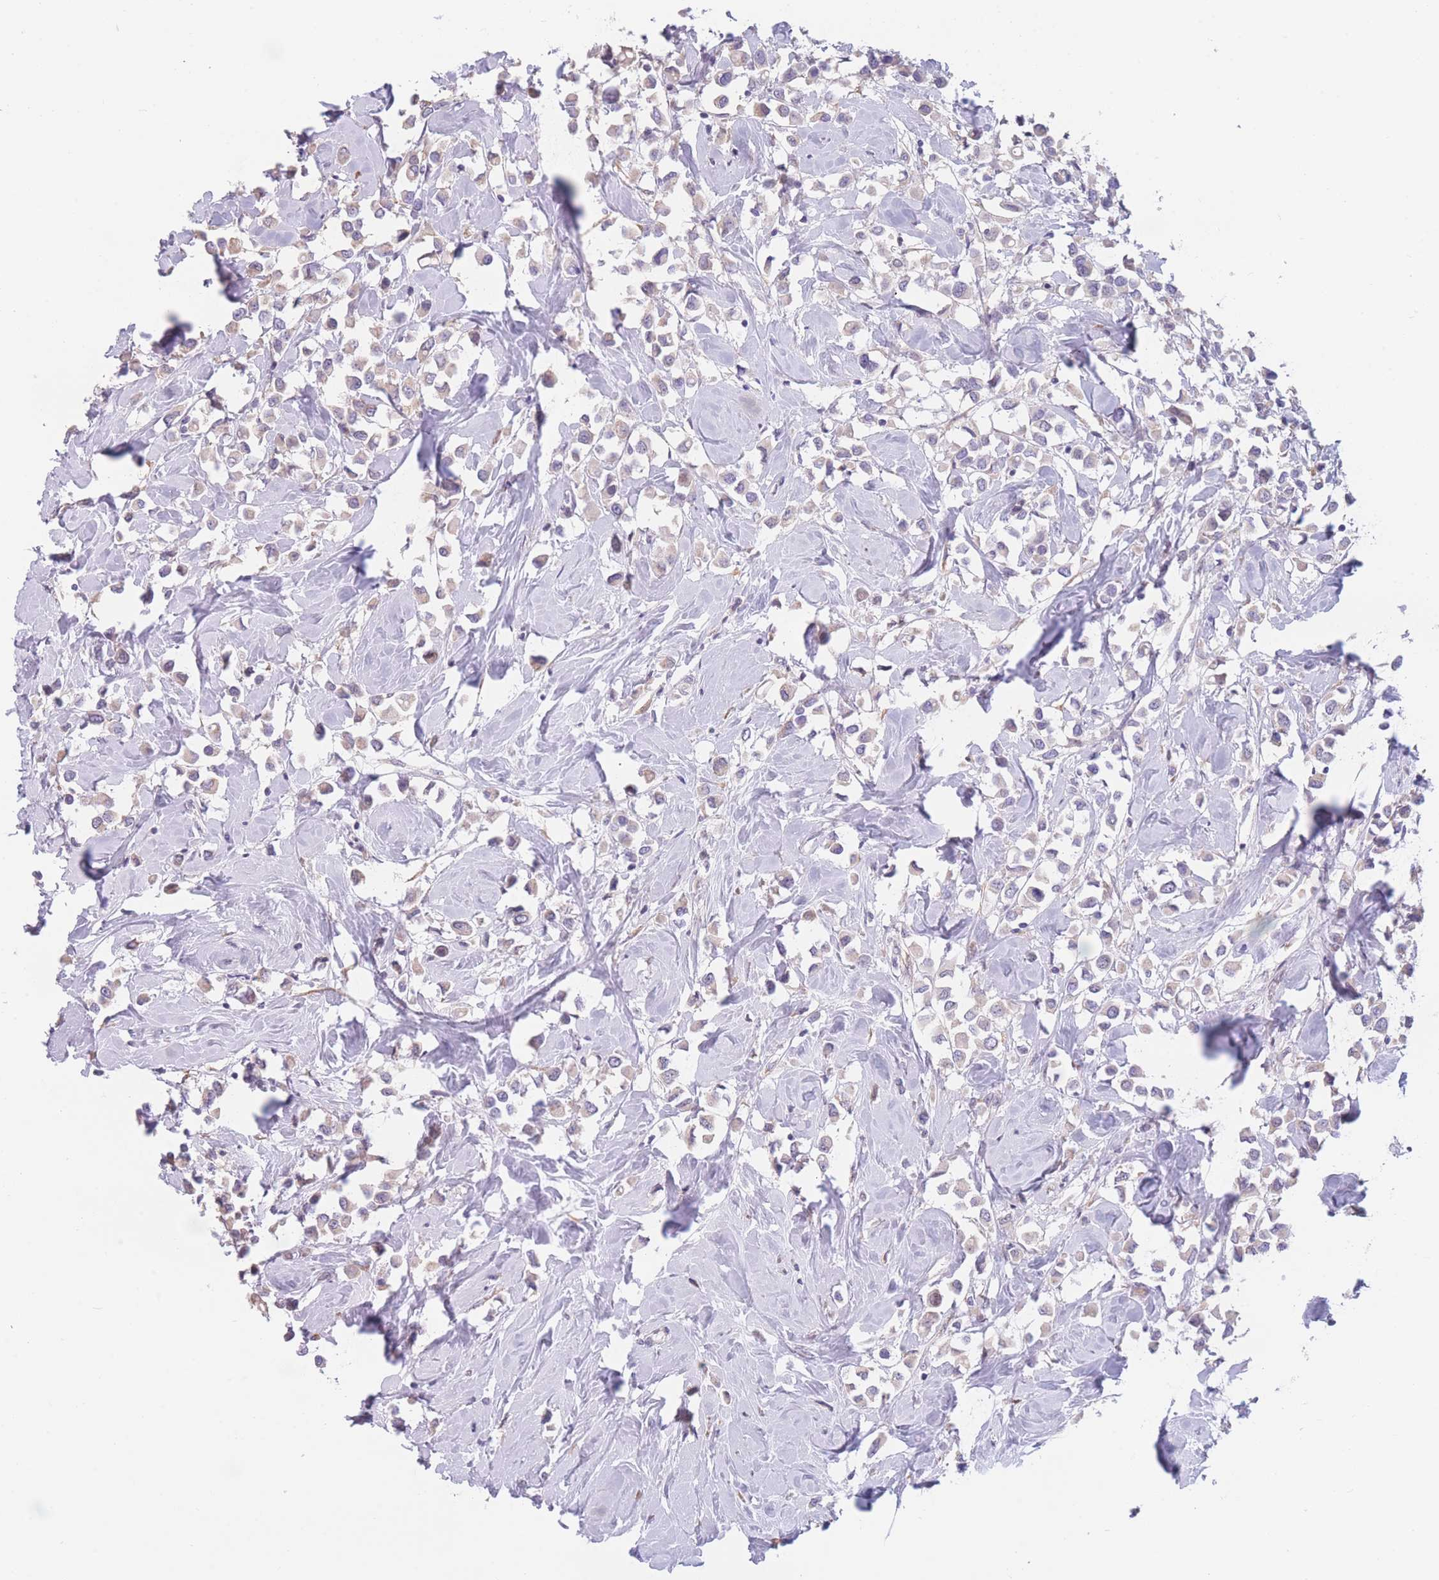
{"staining": {"intensity": "weak", "quantity": "<25%", "location": "cytoplasmic/membranous"}, "tissue": "breast cancer", "cell_type": "Tumor cells", "image_type": "cancer", "snomed": [{"axis": "morphology", "description": "Duct carcinoma"}, {"axis": "topography", "description": "Breast"}], "caption": "Tumor cells show no significant protein expression in breast invasive ductal carcinoma.", "gene": "COL27A1", "patient": {"sex": "female", "age": 61}}